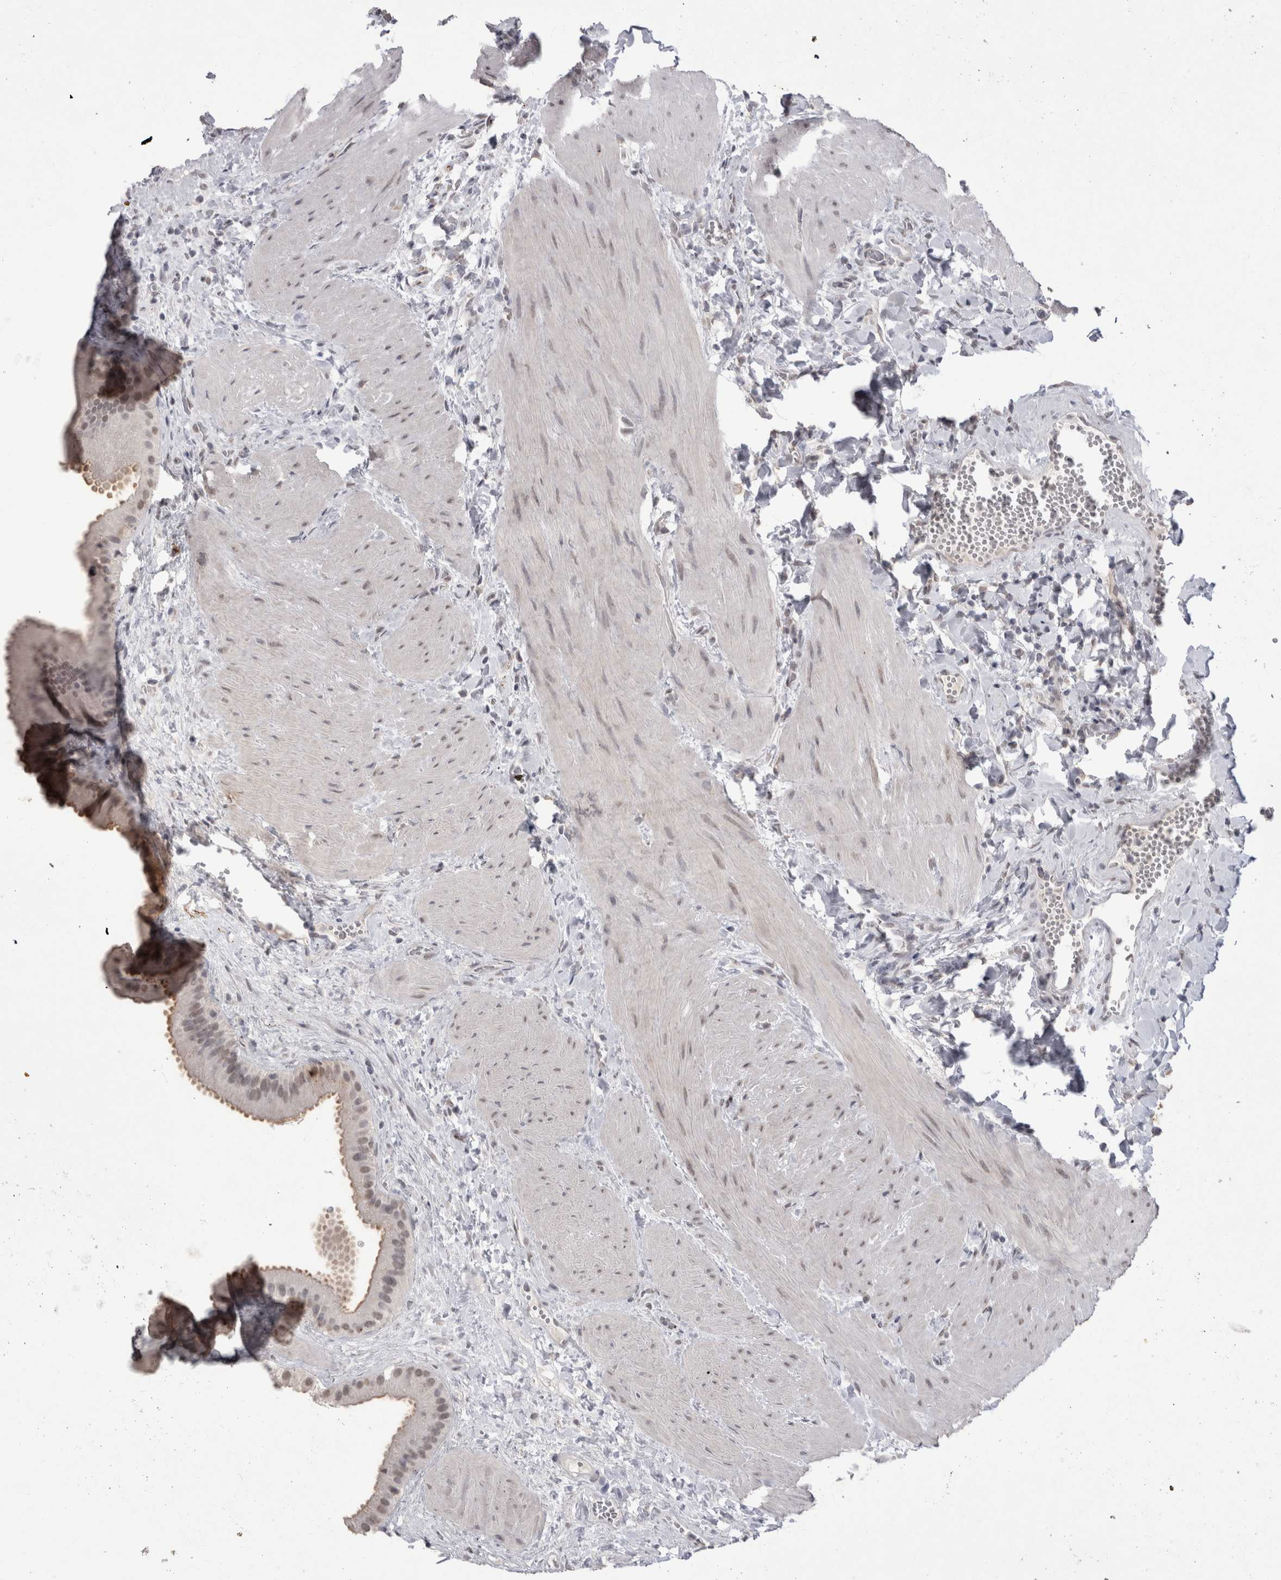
{"staining": {"intensity": "moderate", "quantity": ">75%", "location": "cytoplasmic/membranous,nuclear"}, "tissue": "gallbladder", "cell_type": "Glandular cells", "image_type": "normal", "snomed": [{"axis": "morphology", "description": "Normal tissue, NOS"}, {"axis": "topography", "description": "Gallbladder"}], "caption": "A medium amount of moderate cytoplasmic/membranous,nuclear positivity is seen in about >75% of glandular cells in unremarkable gallbladder.", "gene": "DDX4", "patient": {"sex": "male", "age": 55}}